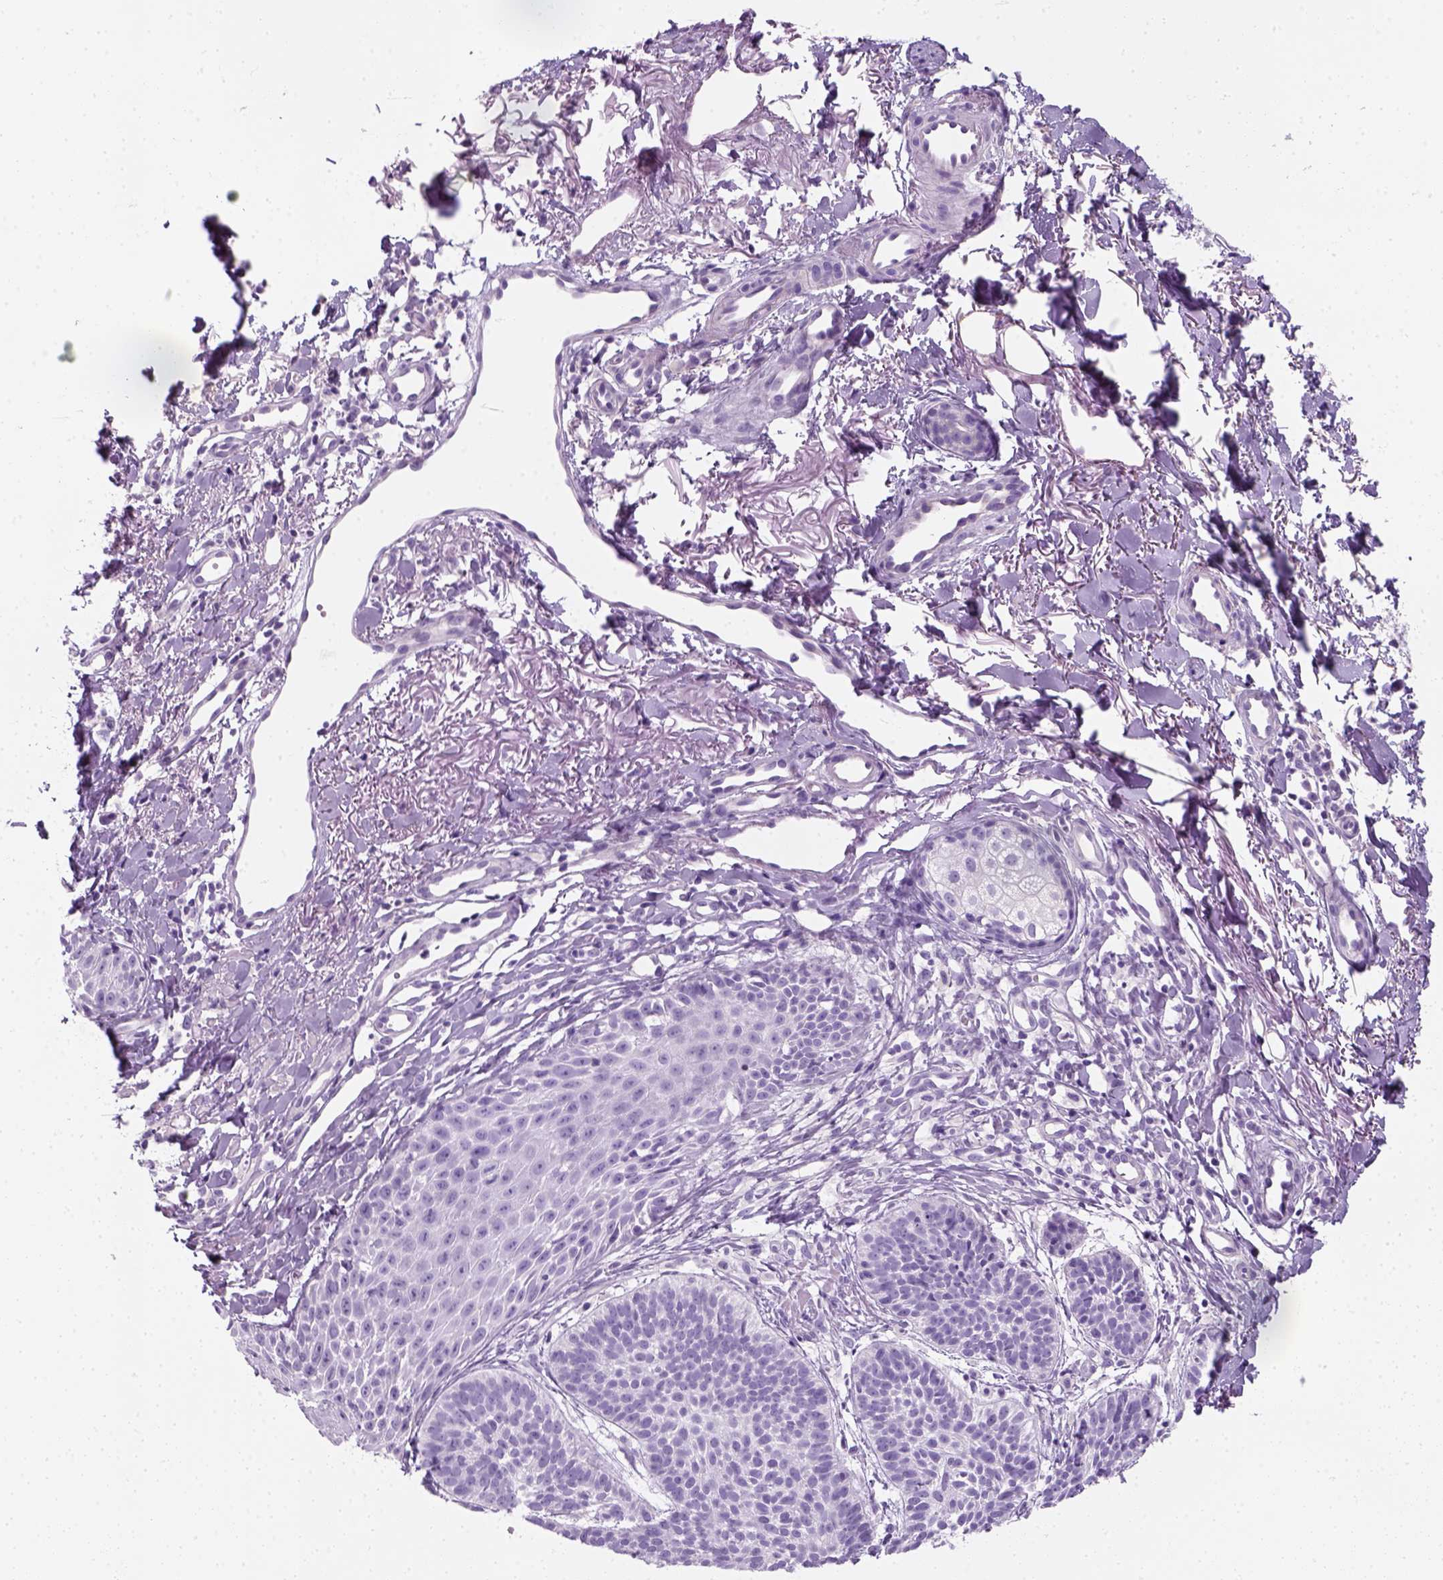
{"staining": {"intensity": "negative", "quantity": "none", "location": "none"}, "tissue": "skin cancer", "cell_type": "Tumor cells", "image_type": "cancer", "snomed": [{"axis": "morphology", "description": "Basal cell carcinoma"}, {"axis": "topography", "description": "Skin"}], "caption": "Protein analysis of skin cancer (basal cell carcinoma) displays no significant staining in tumor cells.", "gene": "SLC12A5", "patient": {"sex": "male", "age": 72}}